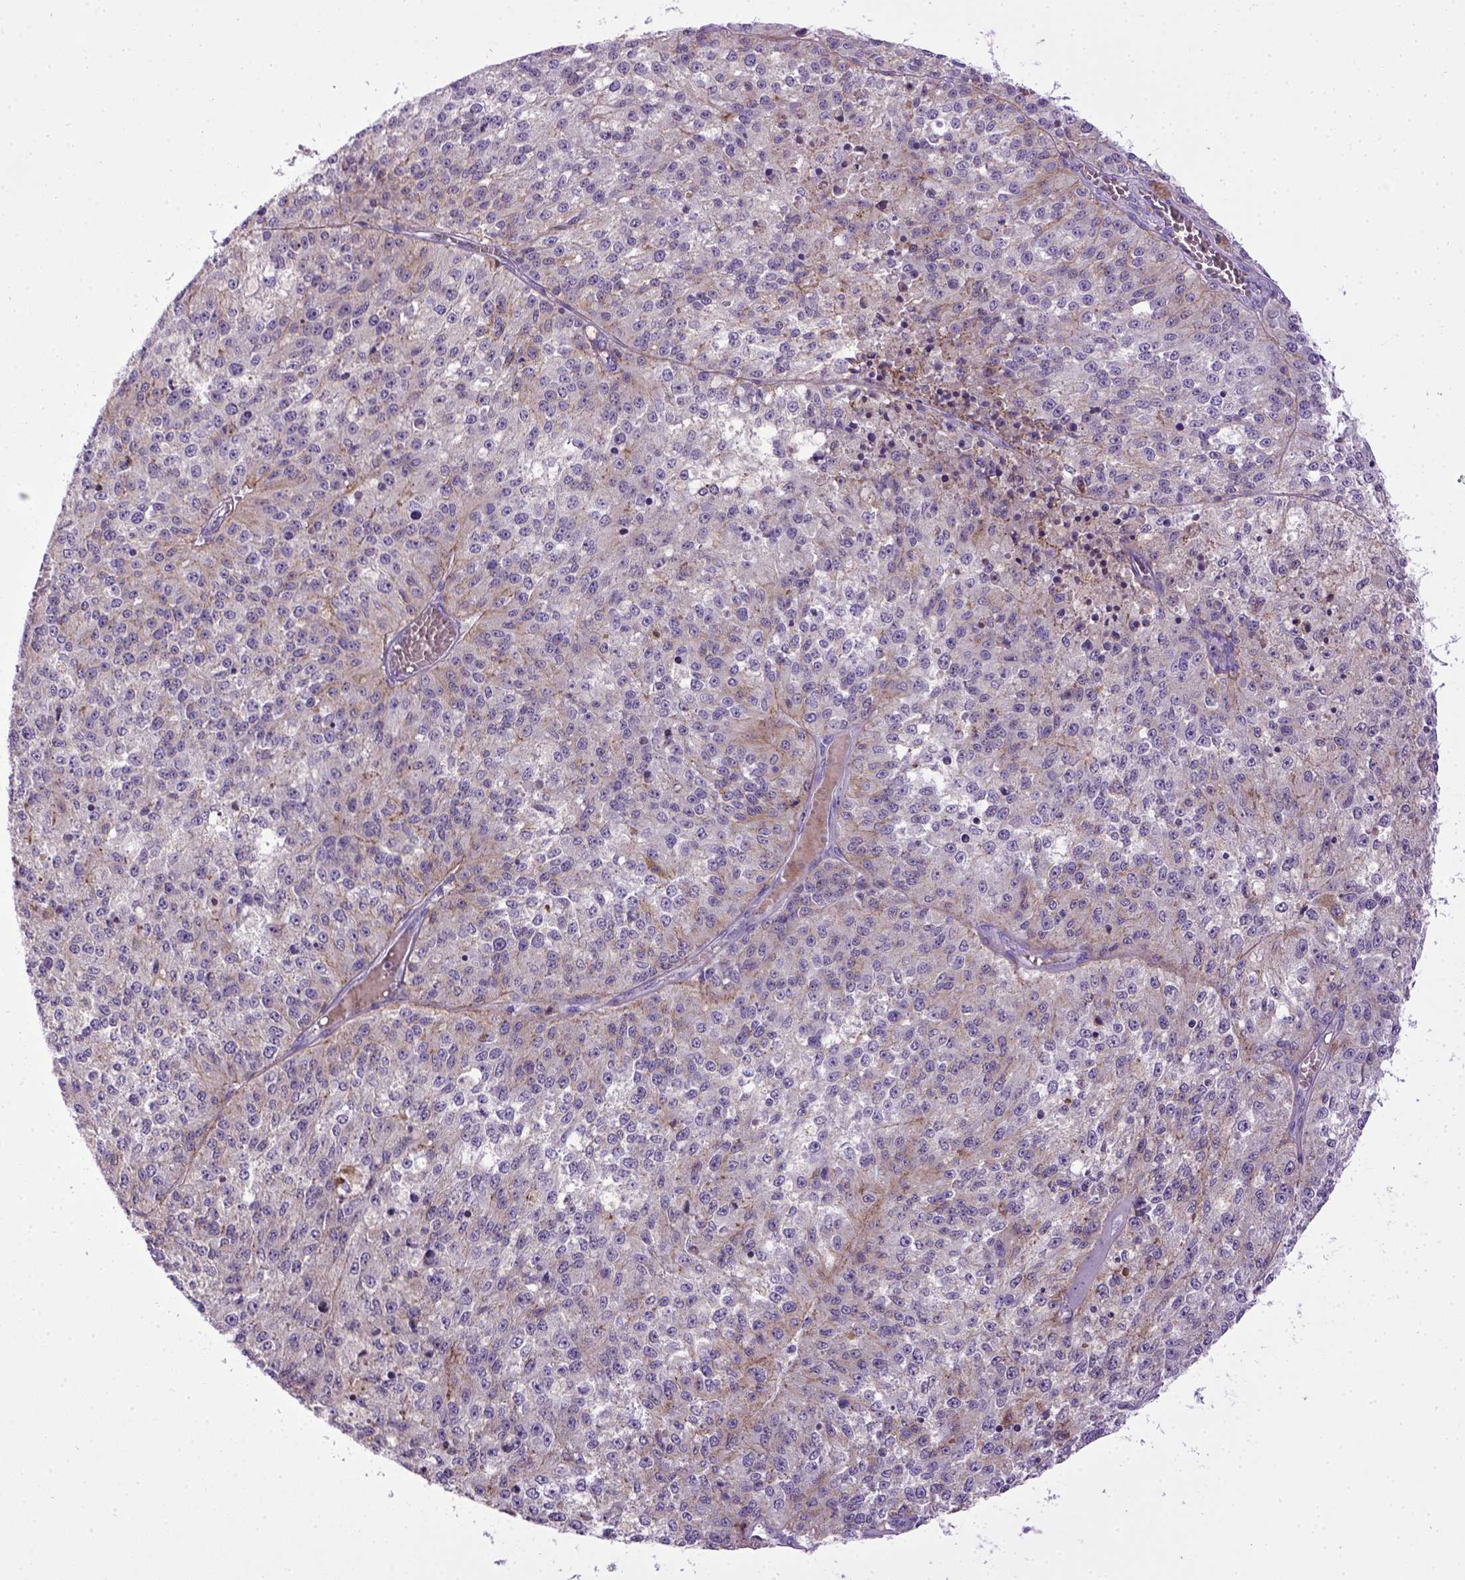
{"staining": {"intensity": "weak", "quantity": "<25%", "location": "cytoplasmic/membranous"}, "tissue": "melanoma", "cell_type": "Tumor cells", "image_type": "cancer", "snomed": [{"axis": "morphology", "description": "Malignant melanoma, Metastatic site"}, {"axis": "topography", "description": "Lymph node"}], "caption": "Melanoma stained for a protein using immunohistochemistry displays no expression tumor cells.", "gene": "CDH1", "patient": {"sex": "female", "age": 64}}